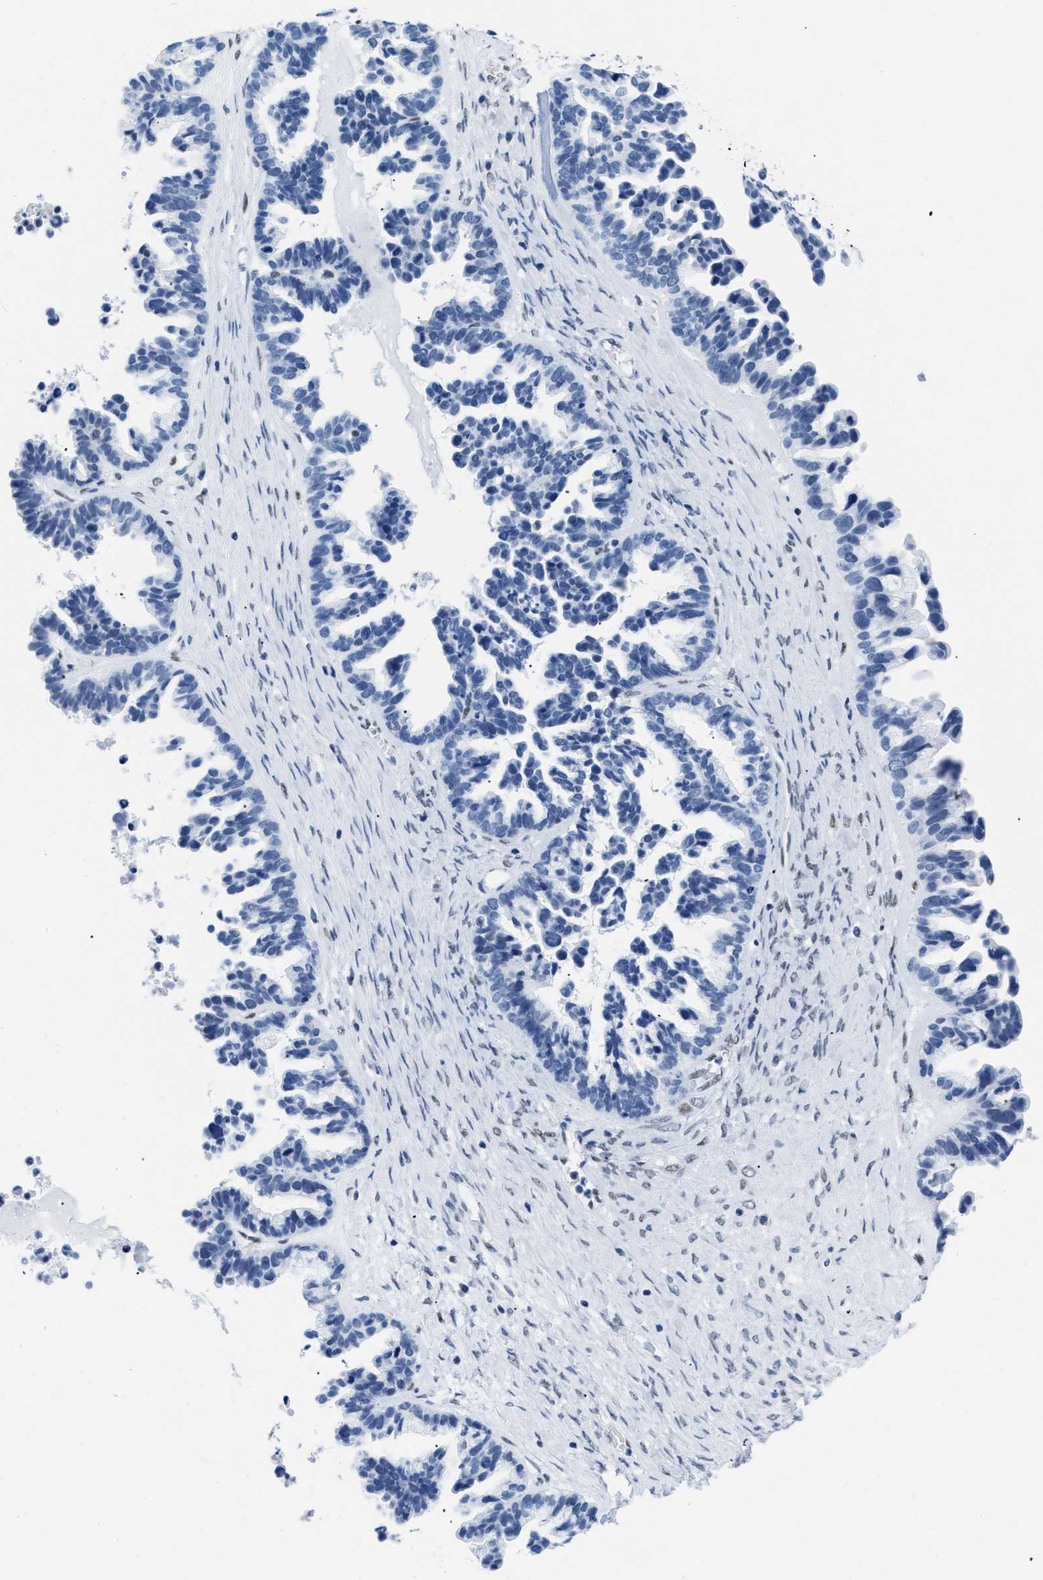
{"staining": {"intensity": "negative", "quantity": "none", "location": "none"}, "tissue": "ovarian cancer", "cell_type": "Tumor cells", "image_type": "cancer", "snomed": [{"axis": "morphology", "description": "Cystadenocarcinoma, serous, NOS"}, {"axis": "topography", "description": "Ovary"}], "caption": "Tumor cells are negative for protein expression in human ovarian serous cystadenocarcinoma.", "gene": "CTBP1", "patient": {"sex": "female", "age": 56}}